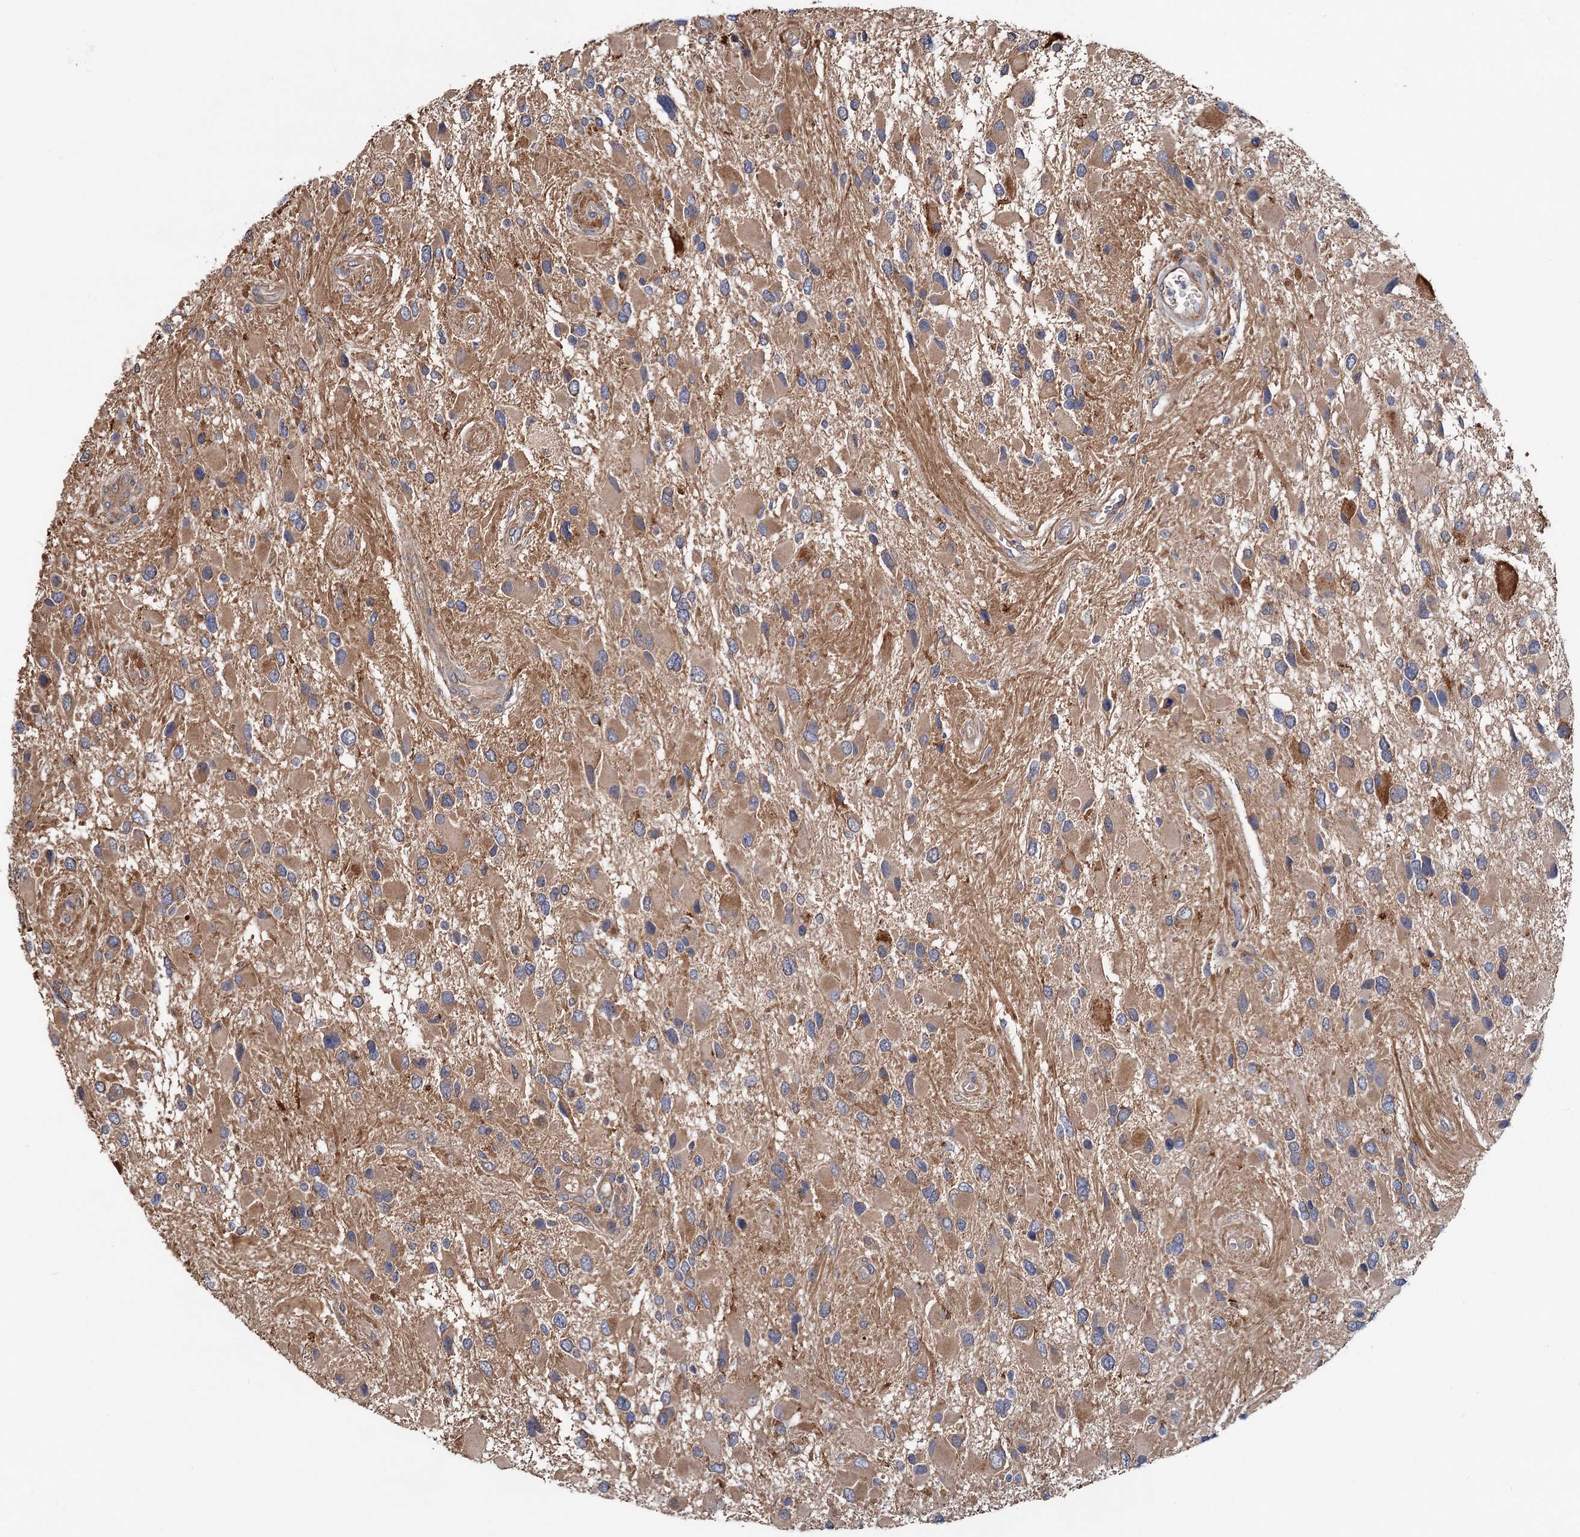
{"staining": {"intensity": "weak", "quantity": "25%-75%", "location": "cytoplasmic/membranous"}, "tissue": "glioma", "cell_type": "Tumor cells", "image_type": "cancer", "snomed": [{"axis": "morphology", "description": "Glioma, malignant, High grade"}, {"axis": "topography", "description": "Brain"}], "caption": "Weak cytoplasmic/membranous protein staining is seen in approximately 25%-75% of tumor cells in glioma.", "gene": "MTRR", "patient": {"sex": "male", "age": 53}}